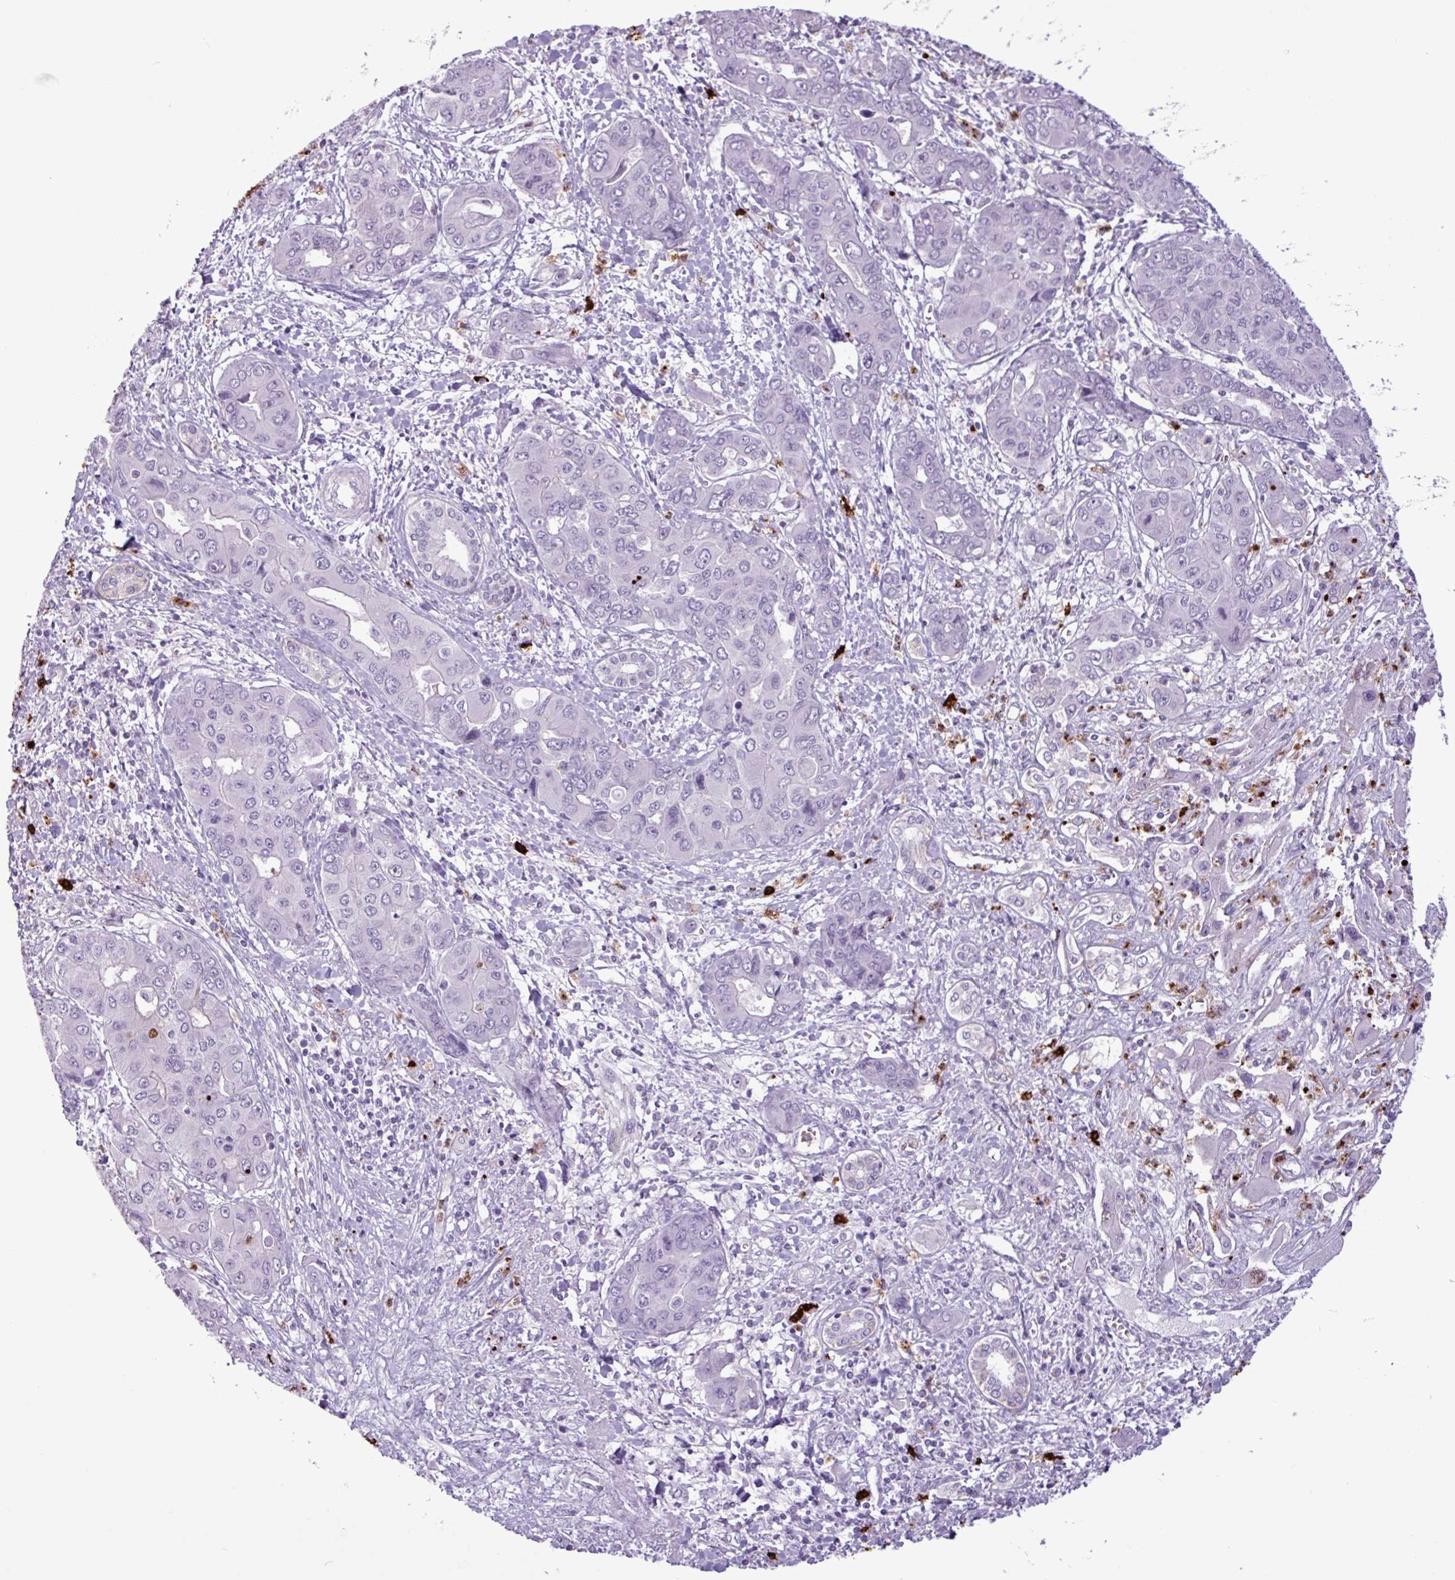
{"staining": {"intensity": "negative", "quantity": "none", "location": "none"}, "tissue": "liver cancer", "cell_type": "Tumor cells", "image_type": "cancer", "snomed": [{"axis": "morphology", "description": "Cholangiocarcinoma"}, {"axis": "topography", "description": "Liver"}], "caption": "The photomicrograph displays no significant staining in tumor cells of liver cancer (cholangiocarcinoma).", "gene": "TMEM178A", "patient": {"sex": "male", "age": 67}}